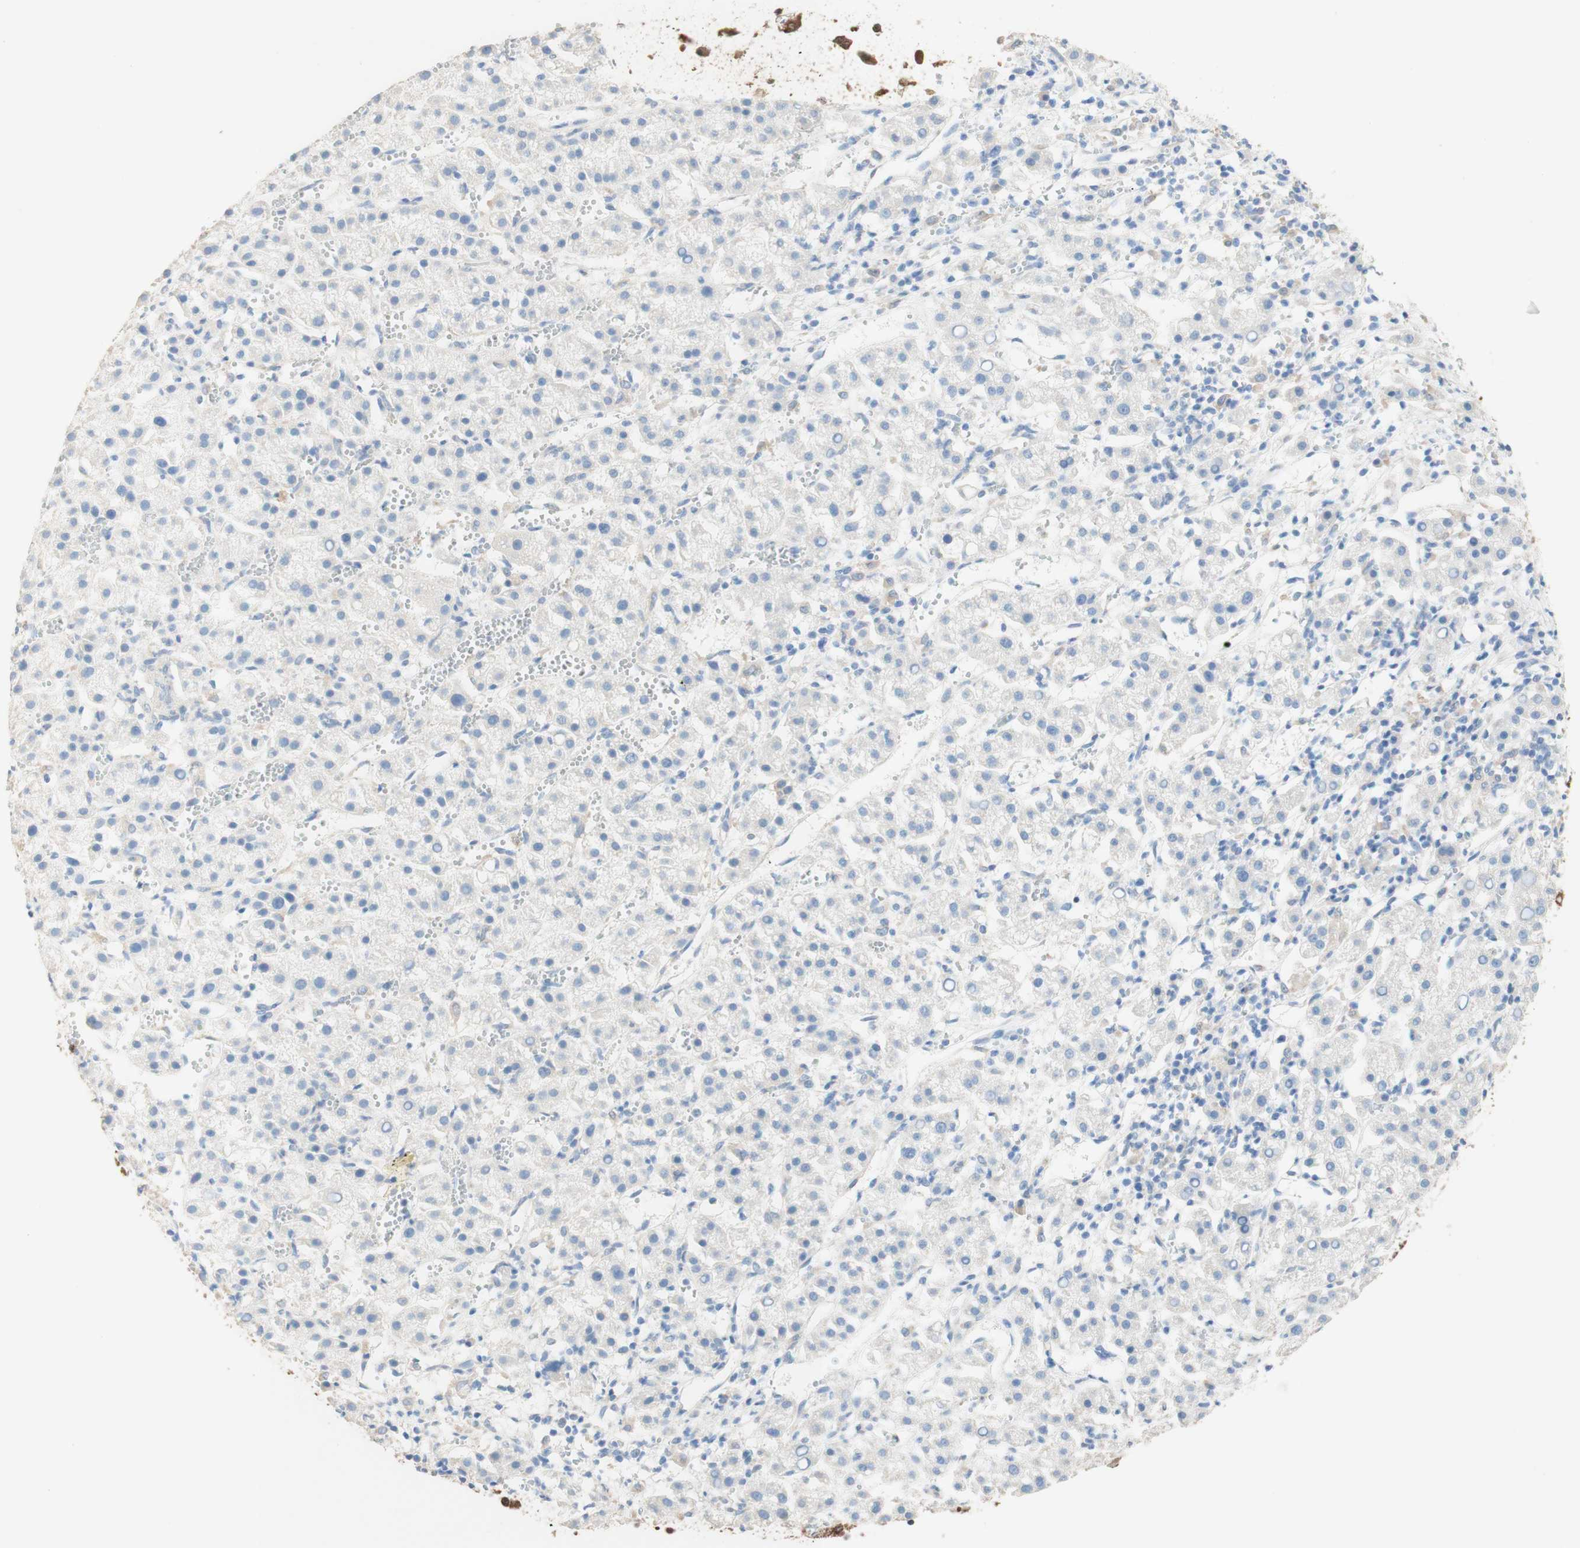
{"staining": {"intensity": "negative", "quantity": "none", "location": "none"}, "tissue": "liver cancer", "cell_type": "Tumor cells", "image_type": "cancer", "snomed": [{"axis": "morphology", "description": "Carcinoma, Hepatocellular, NOS"}, {"axis": "topography", "description": "Liver"}], "caption": "A micrograph of liver hepatocellular carcinoma stained for a protein exhibits no brown staining in tumor cells. Brightfield microscopy of immunohistochemistry (IHC) stained with DAB (3,3'-diaminobenzidine) (brown) and hematoxylin (blue), captured at high magnification.", "gene": "COMT", "patient": {"sex": "female", "age": 58}}